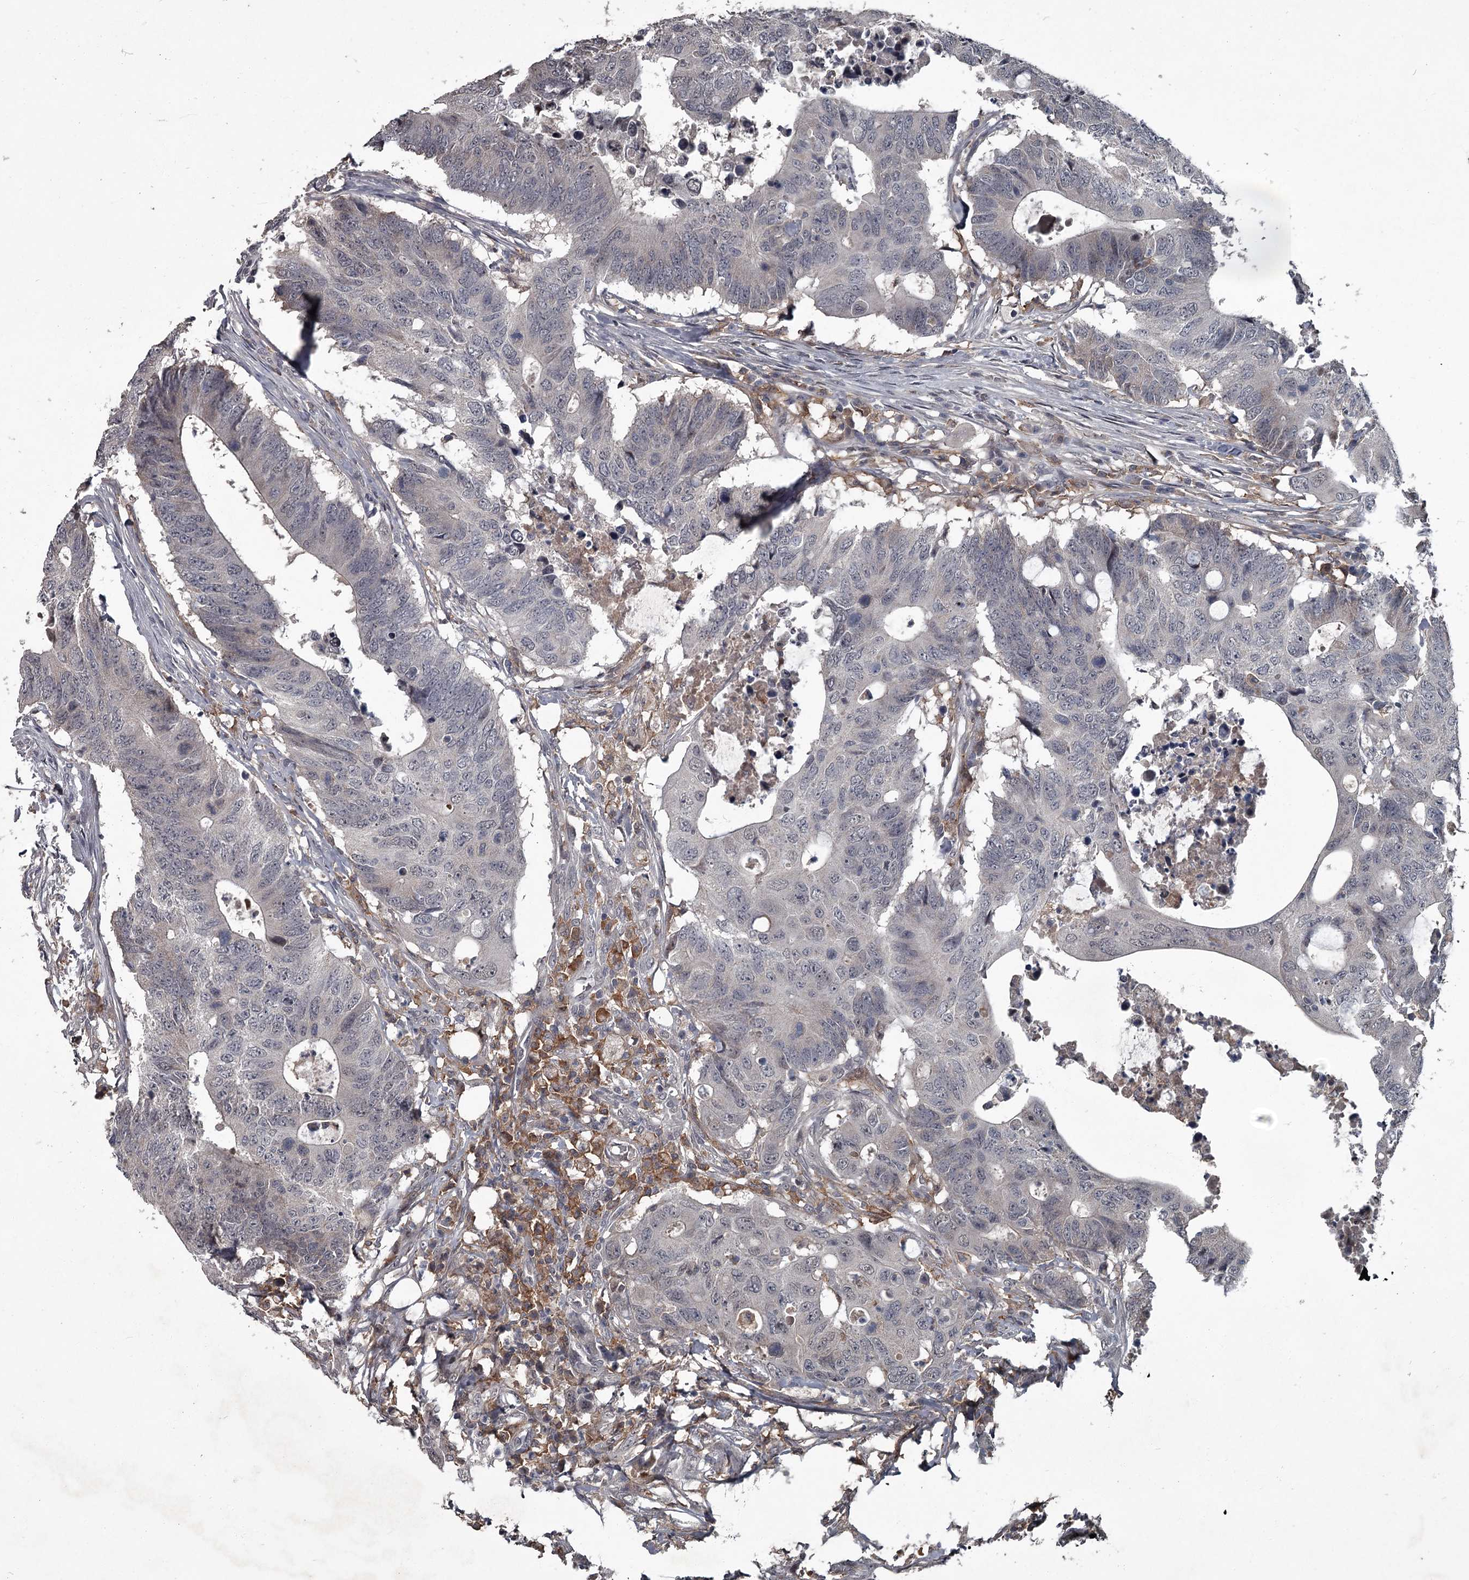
{"staining": {"intensity": "negative", "quantity": "none", "location": "none"}, "tissue": "colorectal cancer", "cell_type": "Tumor cells", "image_type": "cancer", "snomed": [{"axis": "morphology", "description": "Adenocarcinoma, NOS"}, {"axis": "topography", "description": "Colon"}], "caption": "This is an immunohistochemistry (IHC) micrograph of human colorectal adenocarcinoma. There is no expression in tumor cells.", "gene": "FLVCR2", "patient": {"sex": "male", "age": 71}}